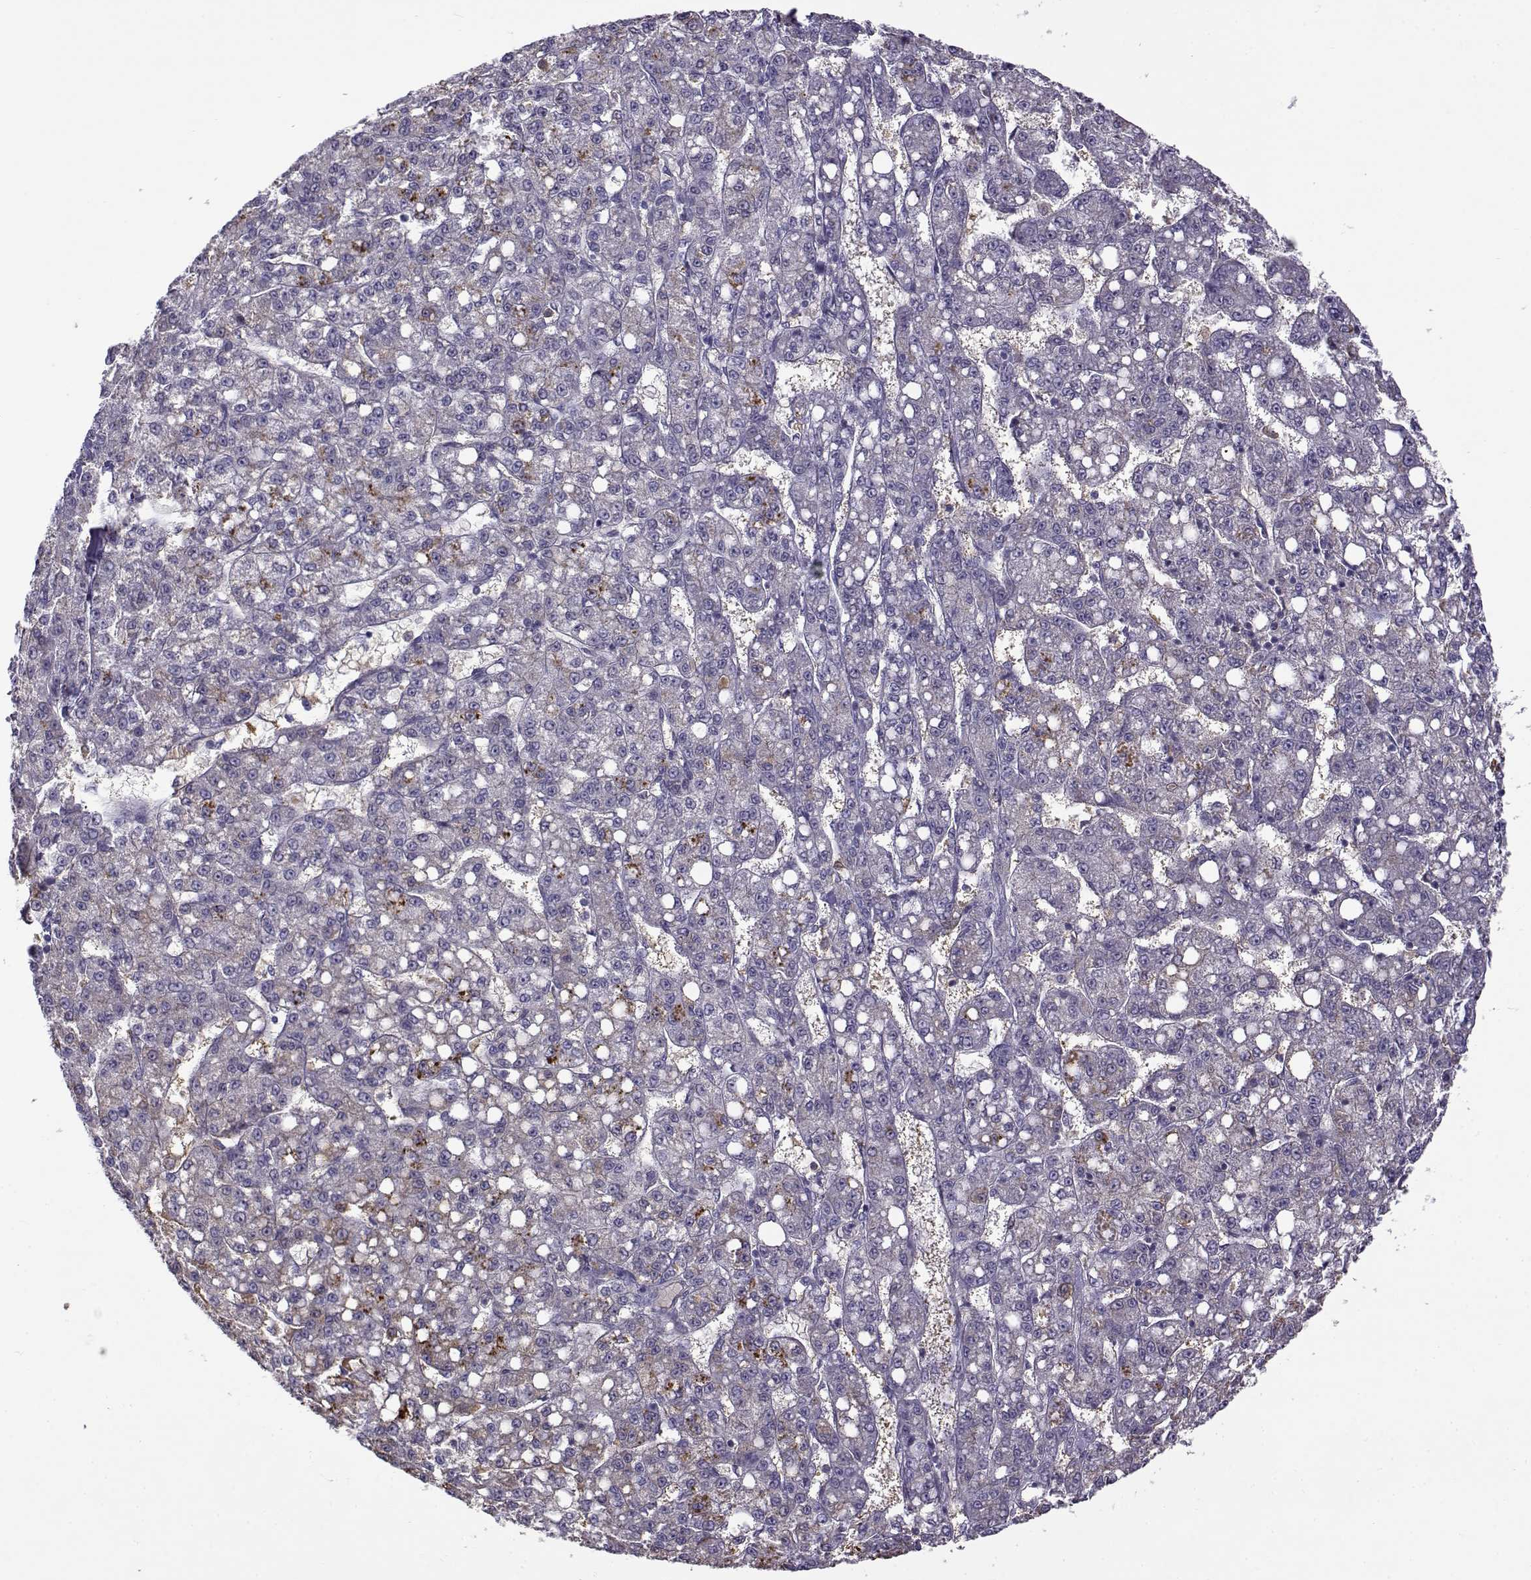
{"staining": {"intensity": "negative", "quantity": "none", "location": "none"}, "tissue": "liver cancer", "cell_type": "Tumor cells", "image_type": "cancer", "snomed": [{"axis": "morphology", "description": "Carcinoma, Hepatocellular, NOS"}, {"axis": "topography", "description": "Liver"}], "caption": "There is no significant expression in tumor cells of liver cancer (hepatocellular carcinoma).", "gene": "UCP3", "patient": {"sex": "female", "age": 65}}